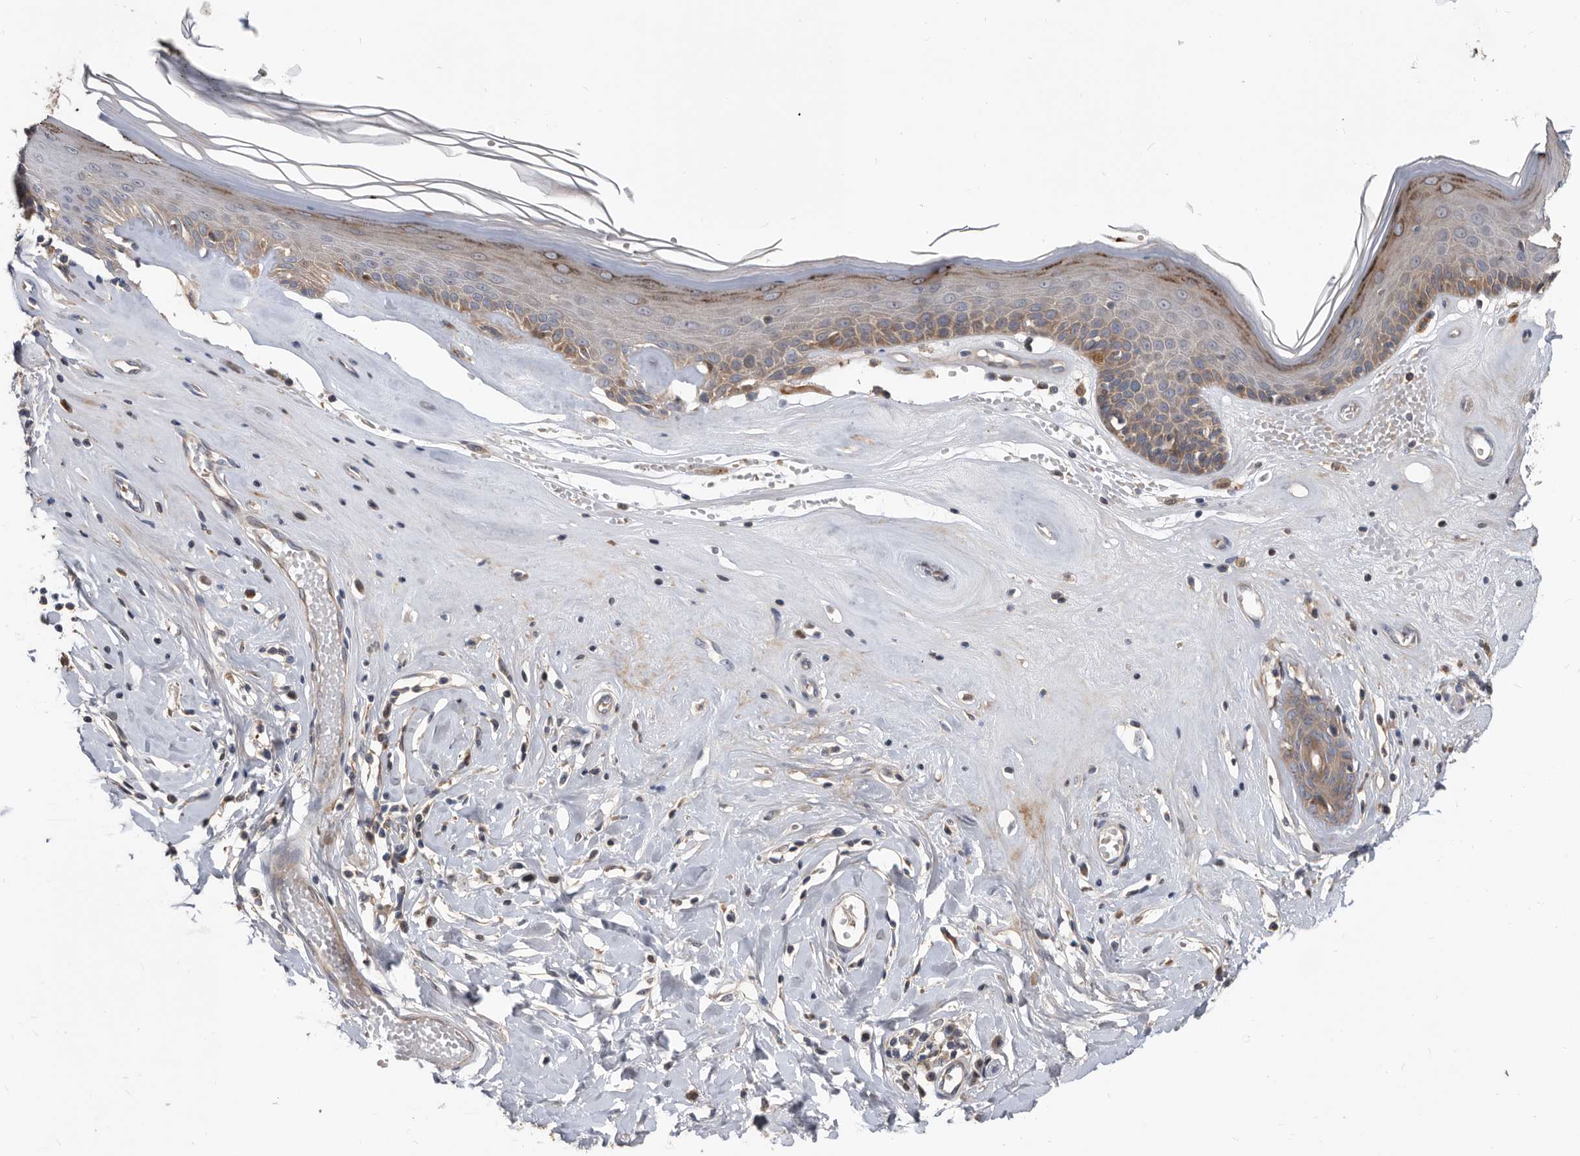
{"staining": {"intensity": "moderate", "quantity": ">75%", "location": "cytoplasmic/membranous"}, "tissue": "skin", "cell_type": "Epidermal cells", "image_type": "normal", "snomed": [{"axis": "morphology", "description": "Normal tissue, NOS"}, {"axis": "morphology", "description": "Inflammation, NOS"}, {"axis": "topography", "description": "Vulva"}], "caption": "This image exhibits immunohistochemistry staining of unremarkable human skin, with medium moderate cytoplasmic/membranous positivity in approximately >75% of epidermal cells.", "gene": "APEH", "patient": {"sex": "female", "age": 84}}